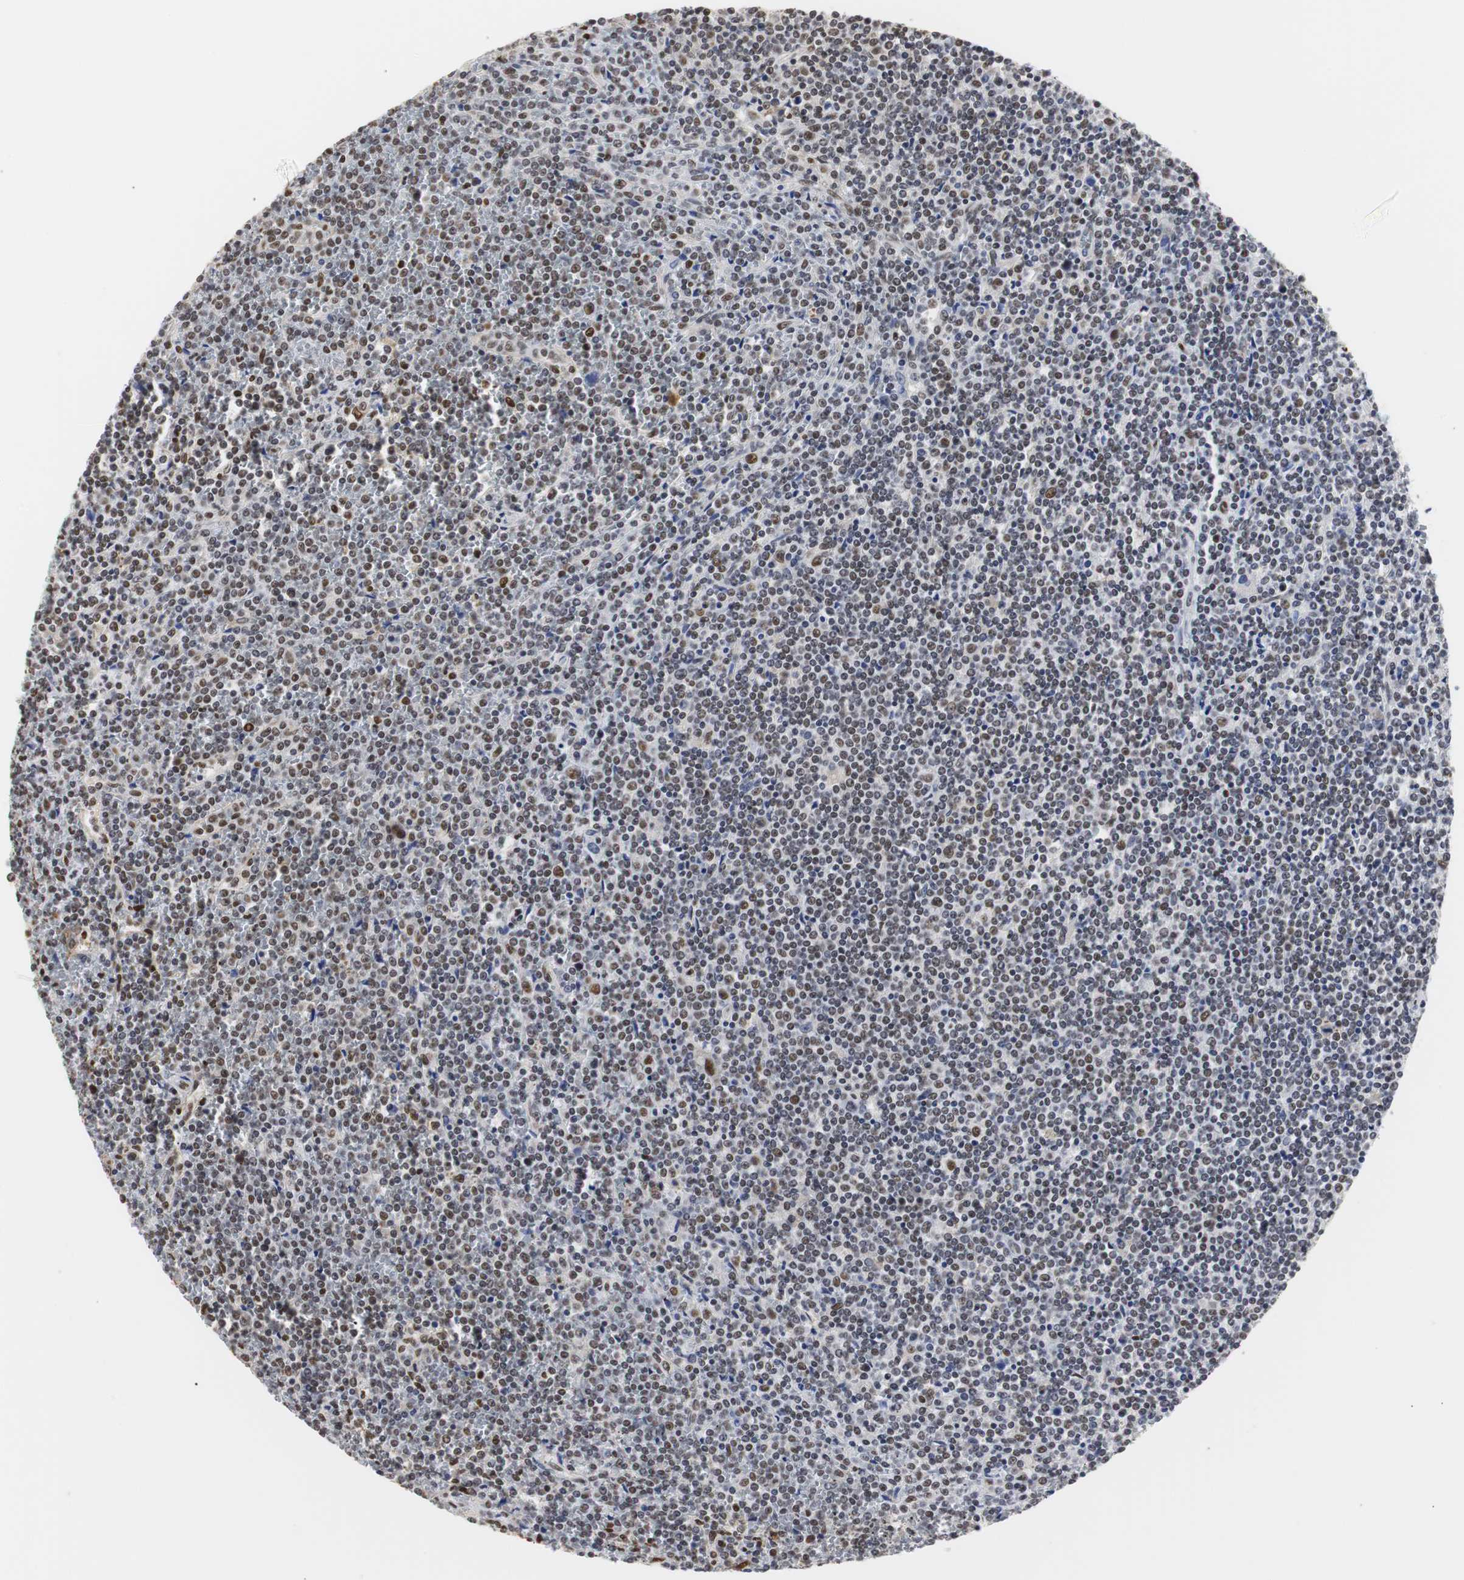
{"staining": {"intensity": "weak", "quantity": "<25%", "location": "nuclear"}, "tissue": "lymphoma", "cell_type": "Tumor cells", "image_type": "cancer", "snomed": [{"axis": "morphology", "description": "Malignant lymphoma, non-Hodgkin's type, Low grade"}, {"axis": "topography", "description": "Spleen"}], "caption": "Tumor cells are negative for protein expression in human low-grade malignant lymphoma, non-Hodgkin's type.", "gene": "ZFC3H1", "patient": {"sex": "female", "age": 19}}